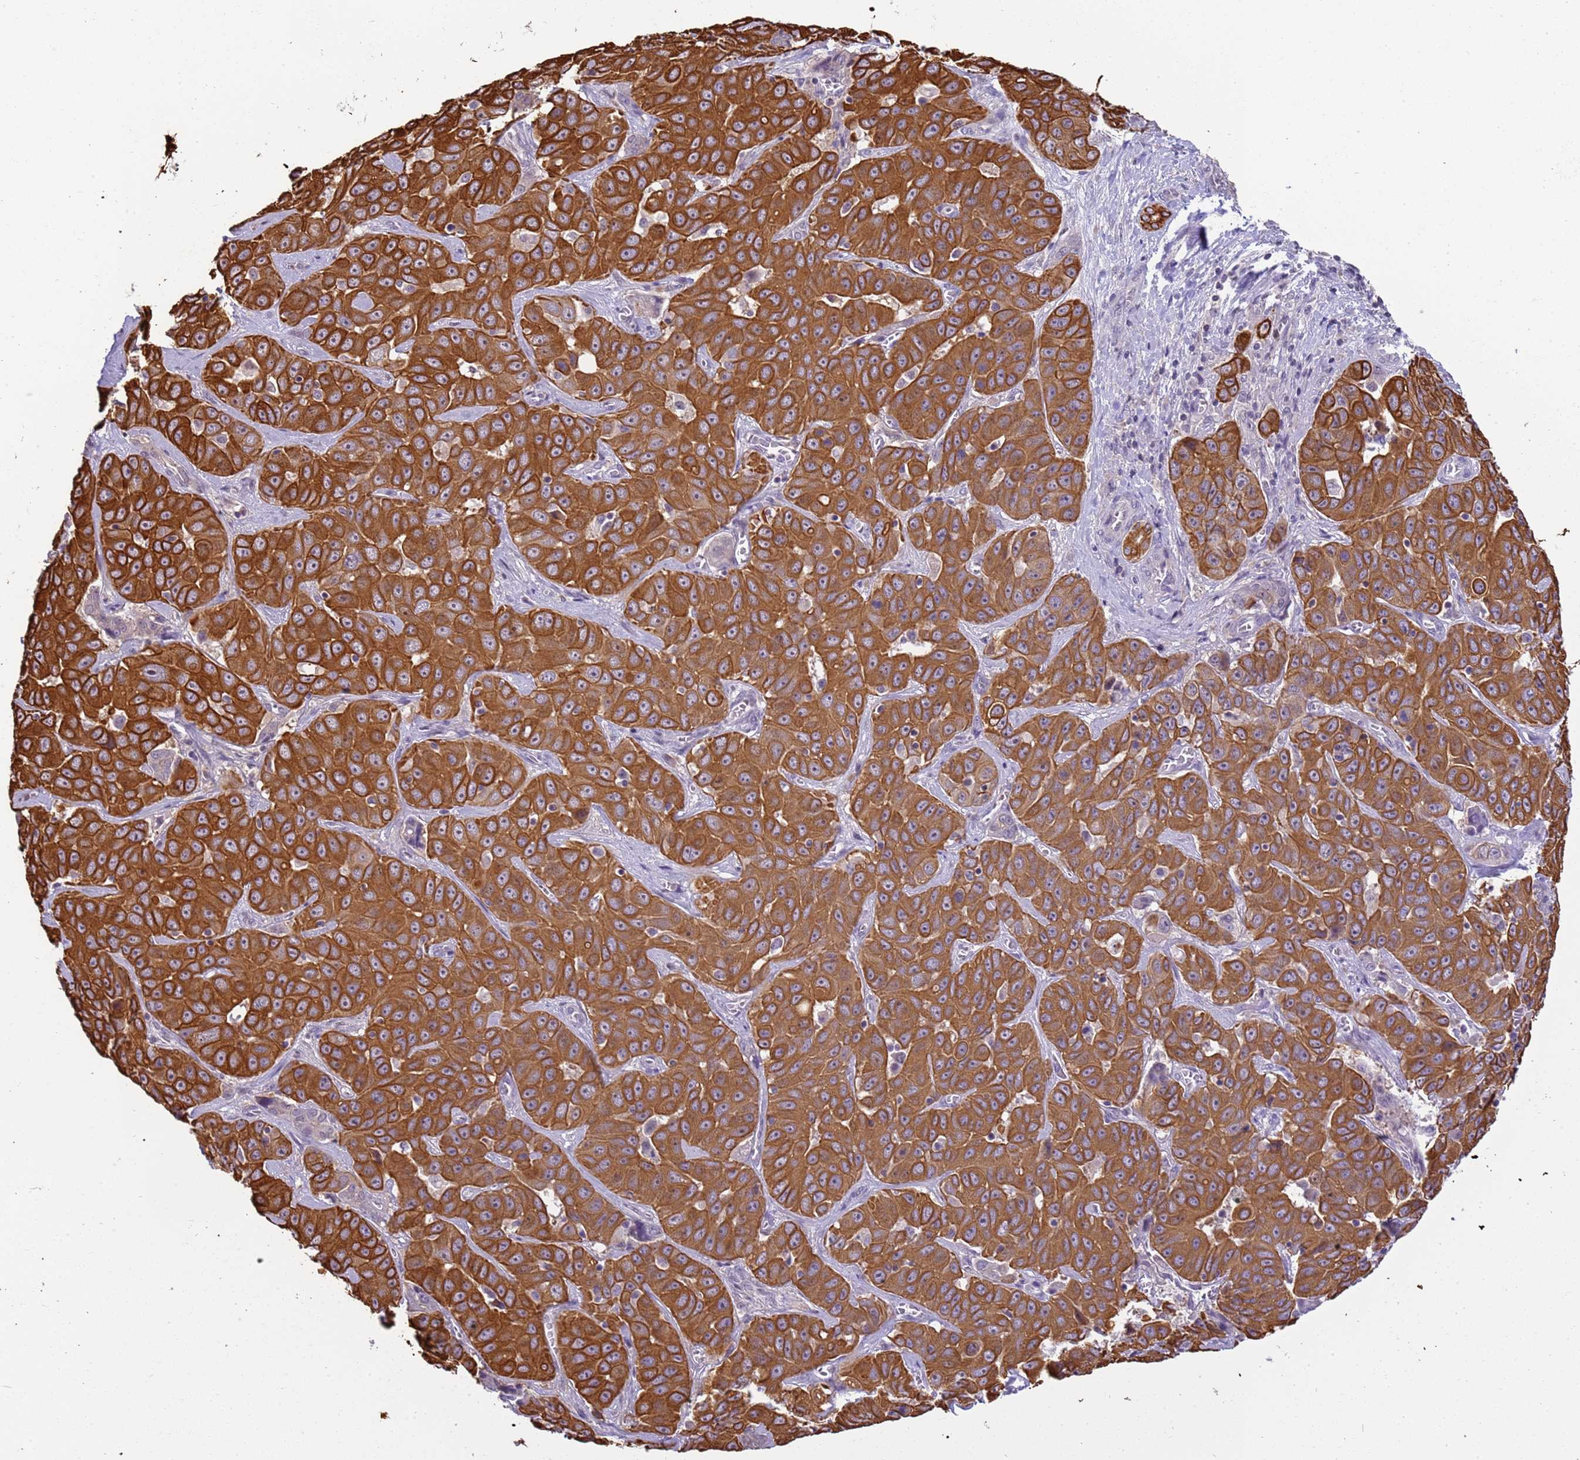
{"staining": {"intensity": "strong", "quantity": ">75%", "location": "cytoplasmic/membranous"}, "tissue": "liver cancer", "cell_type": "Tumor cells", "image_type": "cancer", "snomed": [{"axis": "morphology", "description": "Cholangiocarcinoma"}, {"axis": "topography", "description": "Liver"}], "caption": "A photomicrograph of liver cancer (cholangiocarcinoma) stained for a protein reveals strong cytoplasmic/membranous brown staining in tumor cells. The staining was performed using DAB (3,3'-diaminobenzidine), with brown indicating positive protein expression. Nuclei are stained blue with hematoxylin.", "gene": "VWA3A", "patient": {"sex": "female", "age": 52}}